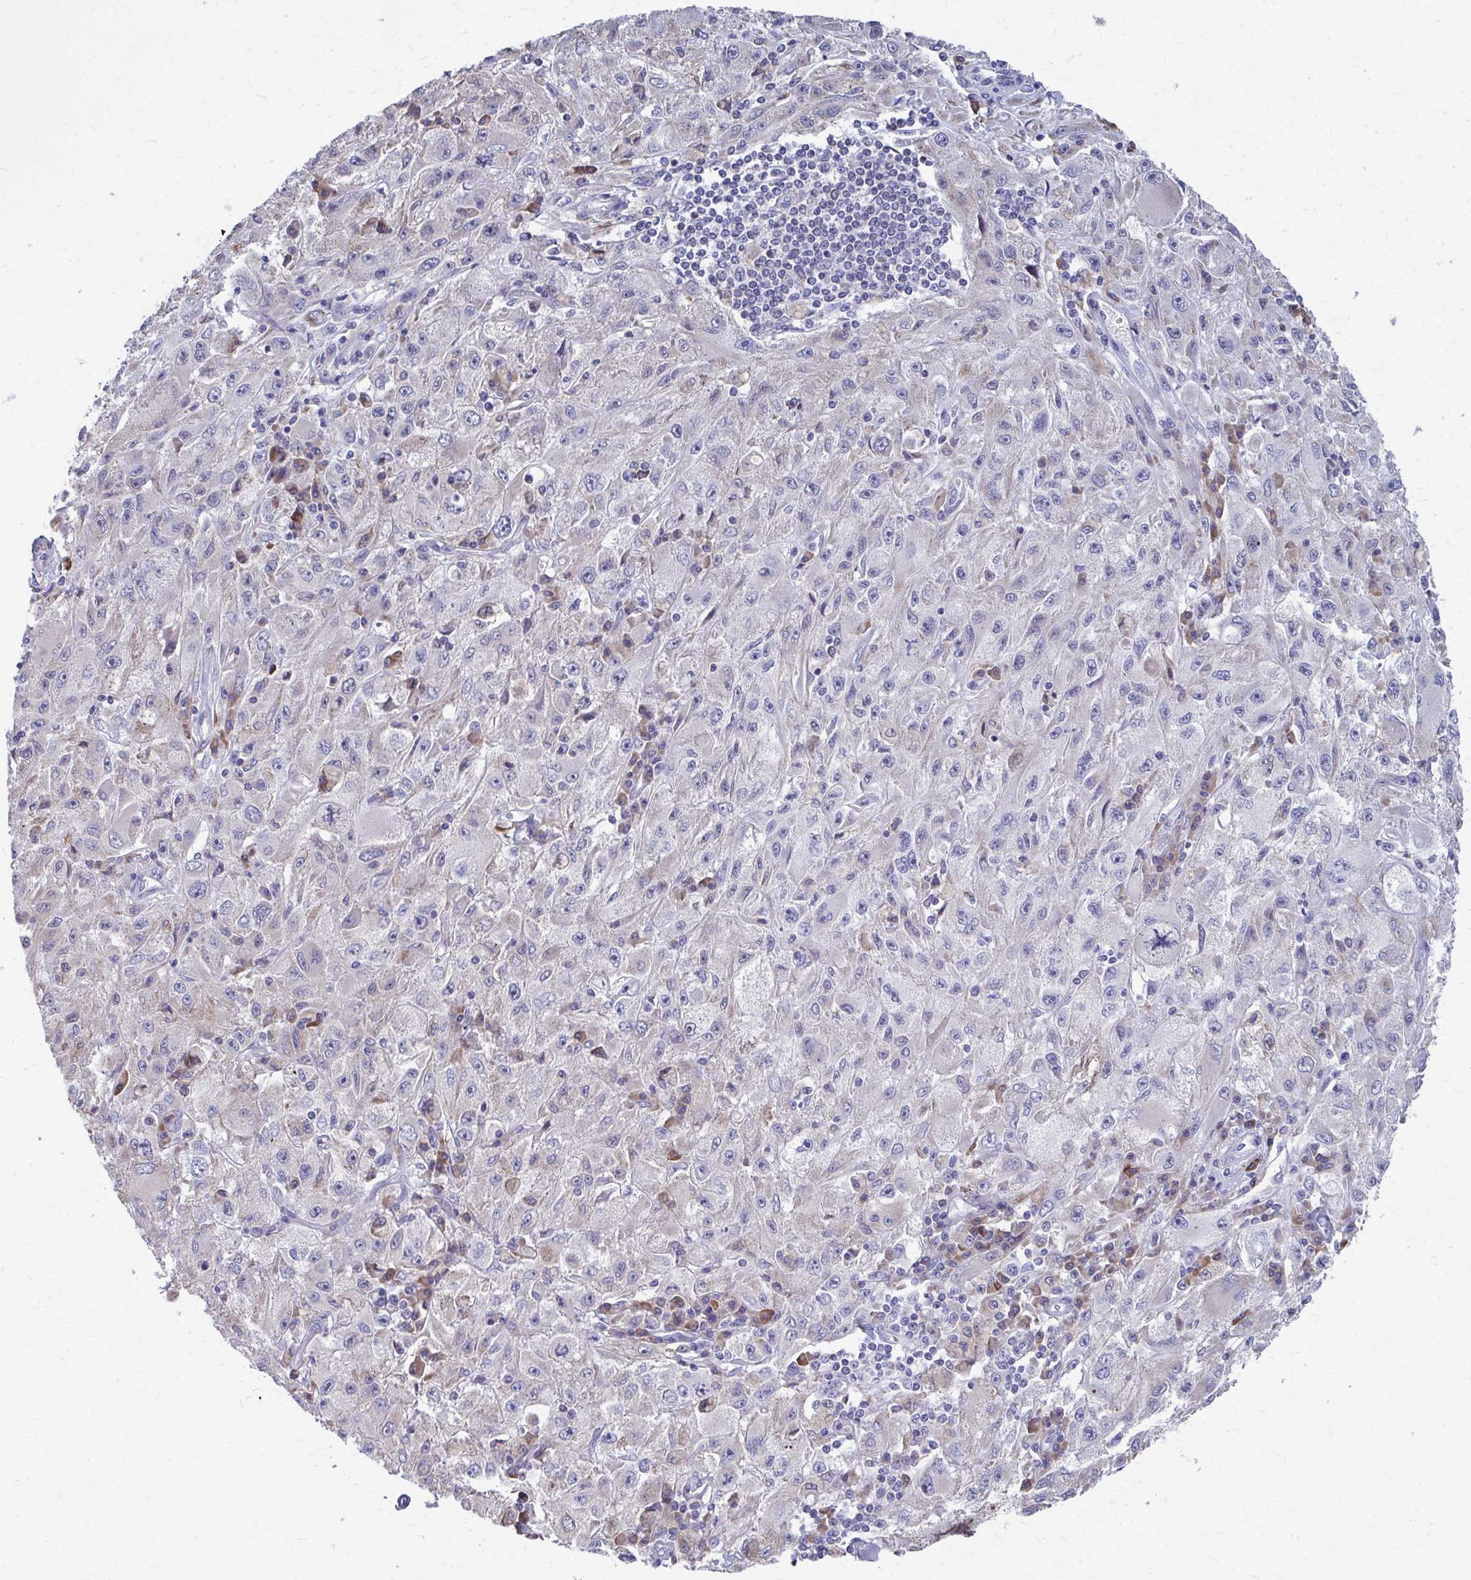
{"staining": {"intensity": "negative", "quantity": "none", "location": "none"}, "tissue": "melanoma", "cell_type": "Tumor cells", "image_type": "cancer", "snomed": [{"axis": "morphology", "description": "Malignant melanoma, Metastatic site"}, {"axis": "topography", "description": "Skin"}], "caption": "The IHC micrograph has no significant staining in tumor cells of melanoma tissue.", "gene": "FKBP2", "patient": {"sex": "male", "age": 53}}